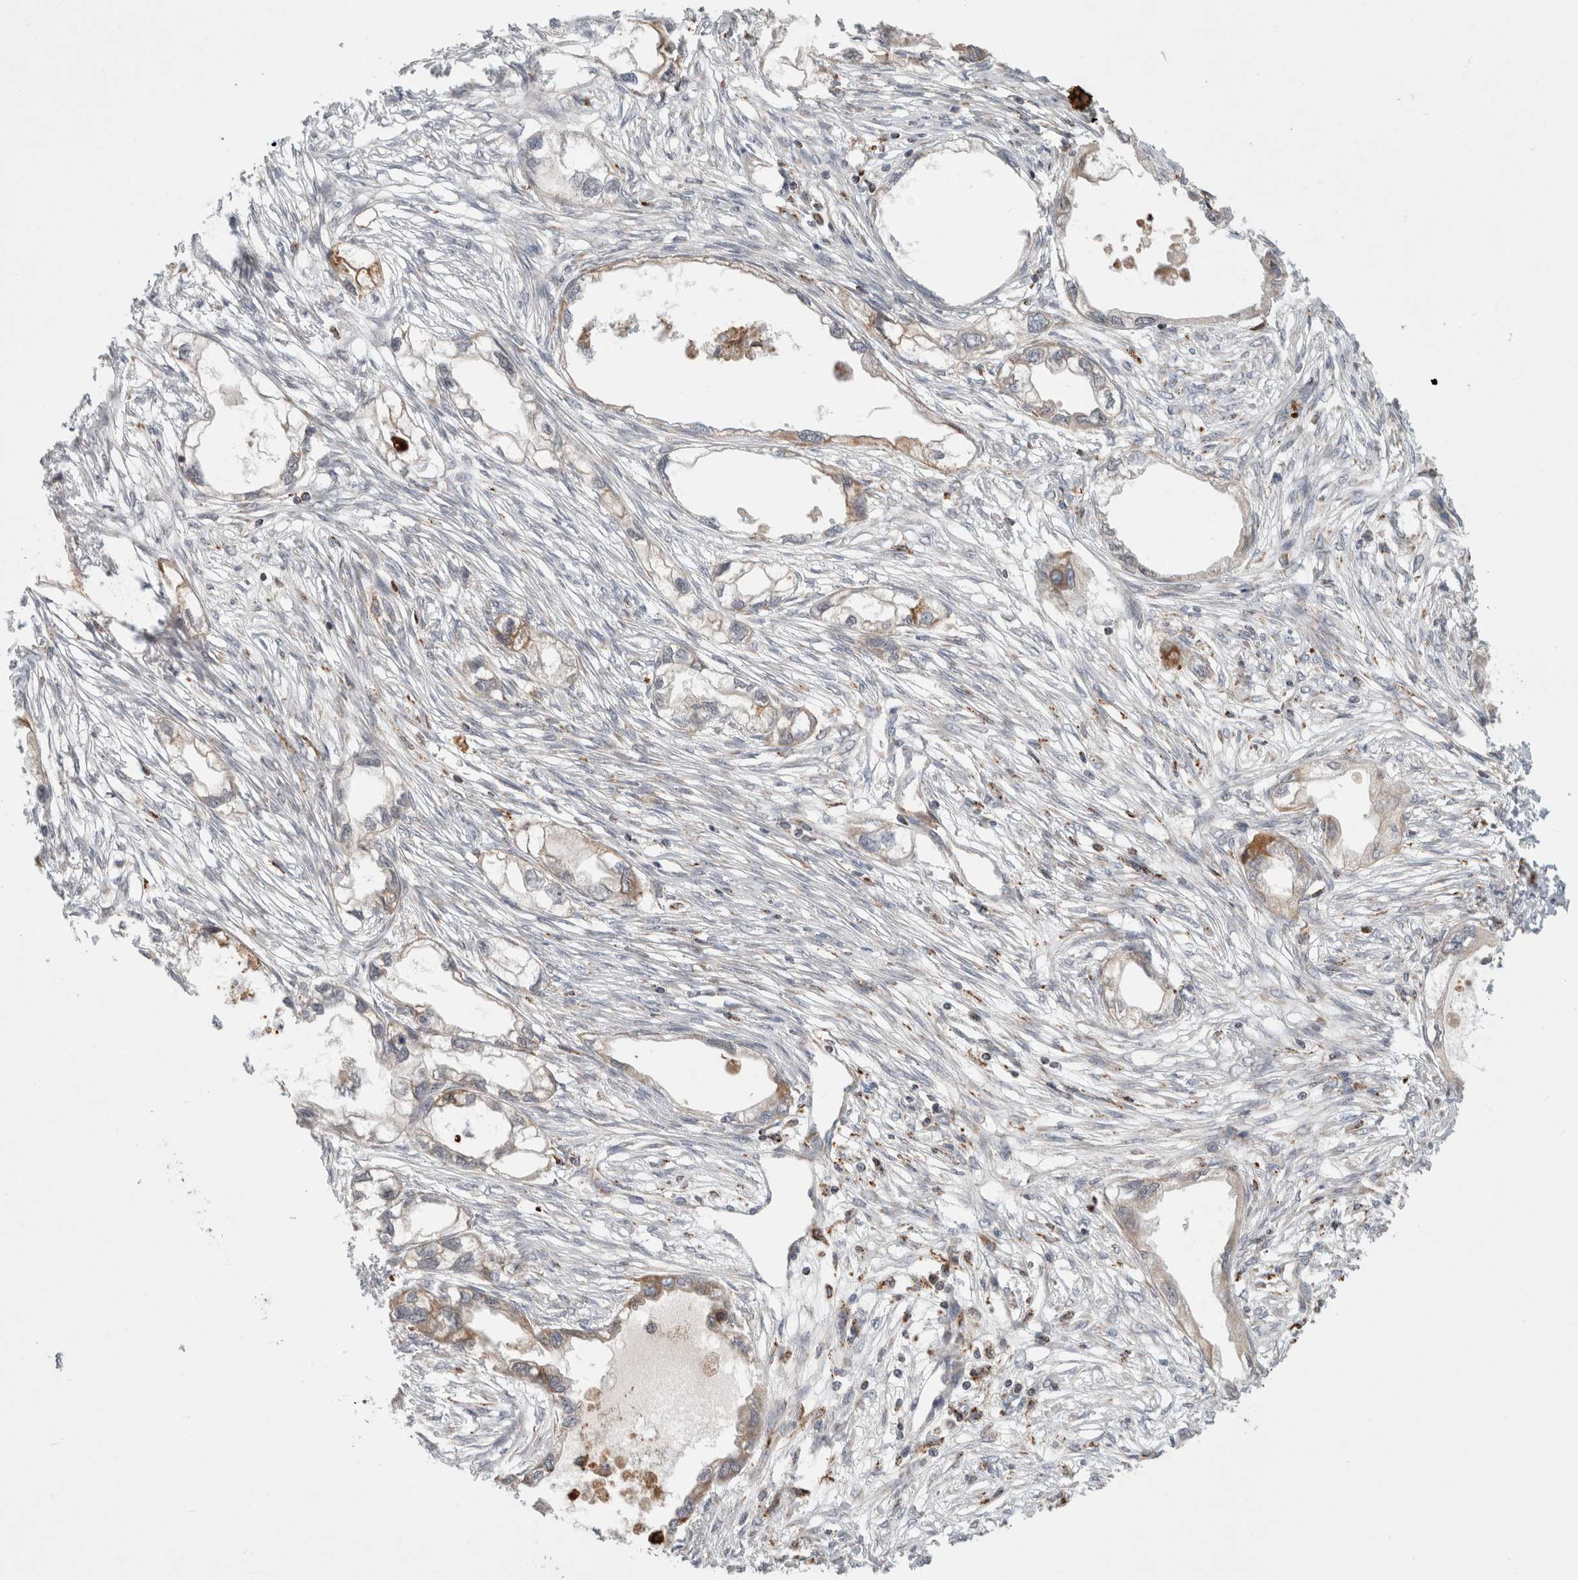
{"staining": {"intensity": "moderate", "quantity": "<25%", "location": "cytoplasmic/membranous"}, "tissue": "endometrial cancer", "cell_type": "Tumor cells", "image_type": "cancer", "snomed": [{"axis": "morphology", "description": "Adenocarcinoma, NOS"}, {"axis": "morphology", "description": "Adenocarcinoma, metastatic, NOS"}, {"axis": "topography", "description": "Adipose tissue"}, {"axis": "topography", "description": "Endometrium"}], "caption": "Endometrial adenocarcinoma tissue shows moderate cytoplasmic/membranous positivity in about <25% of tumor cells", "gene": "HROB", "patient": {"sex": "female", "age": 67}}